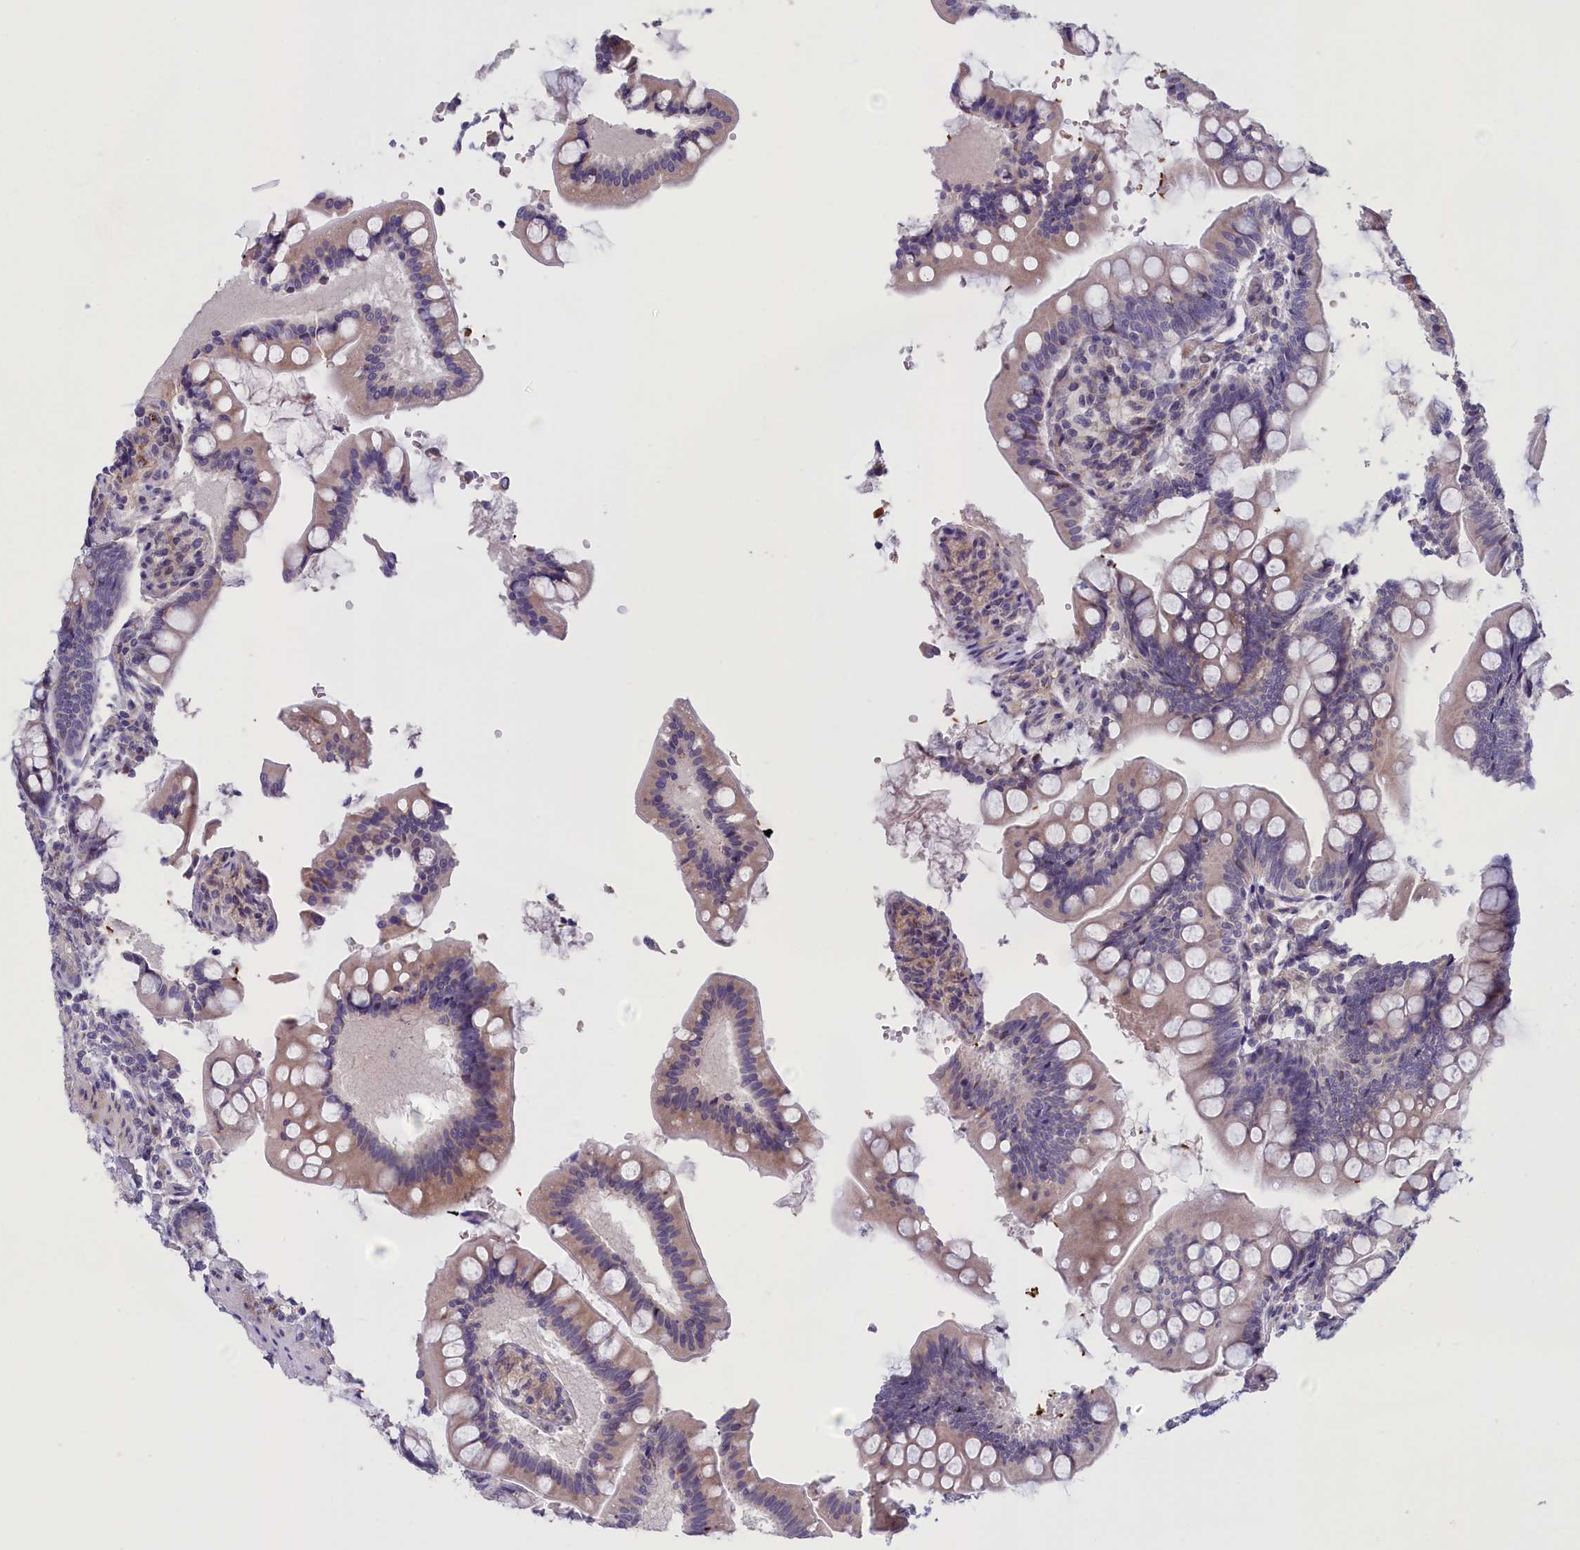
{"staining": {"intensity": "weak", "quantity": "<25%", "location": "cytoplasmic/membranous"}, "tissue": "small intestine", "cell_type": "Glandular cells", "image_type": "normal", "snomed": [{"axis": "morphology", "description": "Normal tissue, NOS"}, {"axis": "topography", "description": "Small intestine"}], "caption": "Glandular cells show no significant protein expression in benign small intestine.", "gene": "IGFALS", "patient": {"sex": "male", "age": 7}}